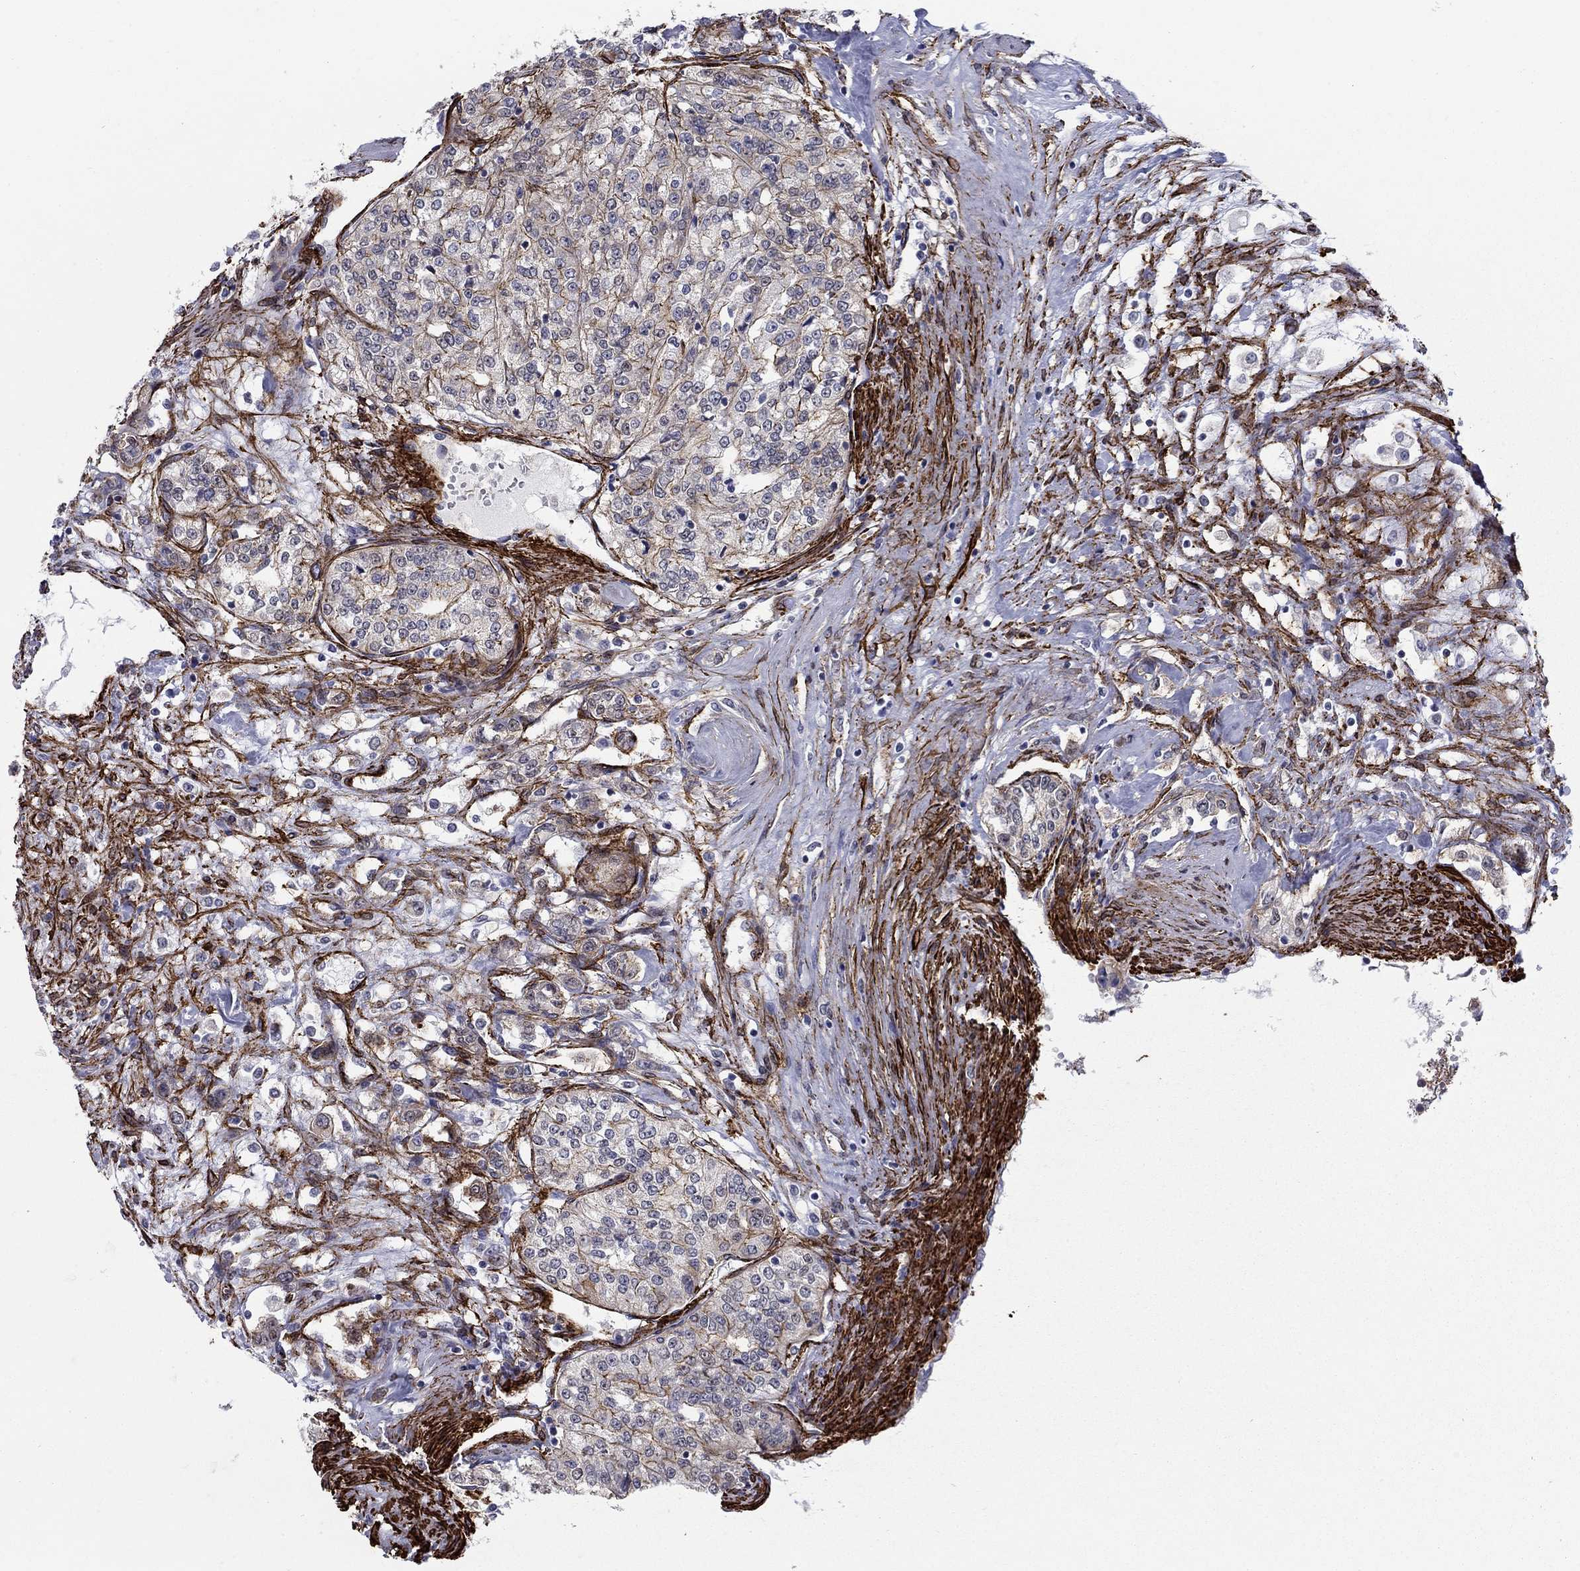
{"staining": {"intensity": "weak", "quantity": "<25%", "location": "cytoplasmic/membranous"}, "tissue": "renal cancer", "cell_type": "Tumor cells", "image_type": "cancer", "snomed": [{"axis": "morphology", "description": "Adenocarcinoma, NOS"}, {"axis": "topography", "description": "Kidney"}], "caption": "High power microscopy histopathology image of an IHC histopathology image of adenocarcinoma (renal), revealing no significant expression in tumor cells. (Brightfield microscopy of DAB immunohistochemistry (IHC) at high magnification).", "gene": "KRBA1", "patient": {"sex": "female", "age": 63}}